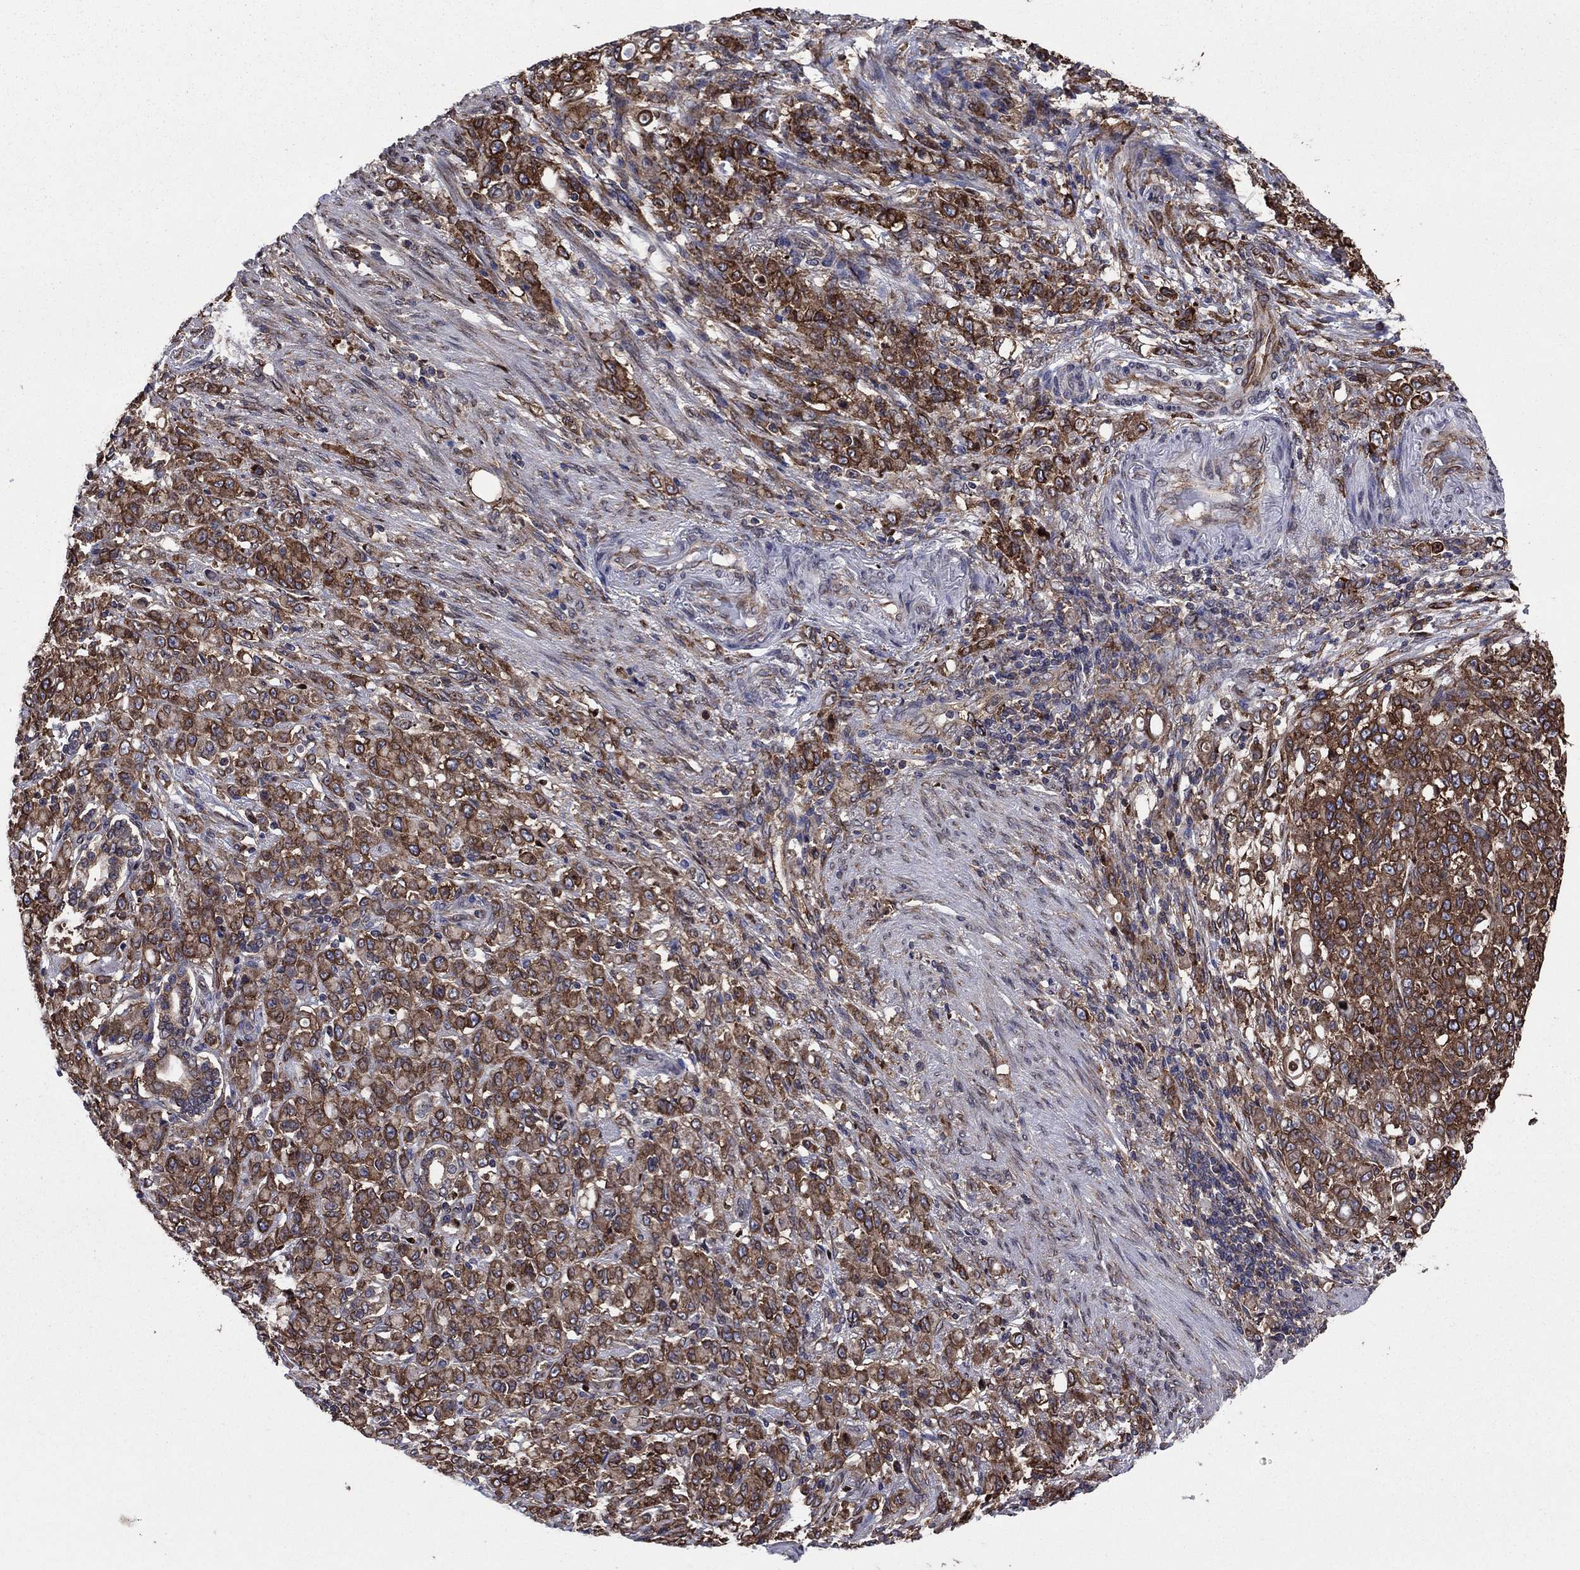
{"staining": {"intensity": "strong", "quantity": ">75%", "location": "cytoplasmic/membranous"}, "tissue": "stomach cancer", "cell_type": "Tumor cells", "image_type": "cancer", "snomed": [{"axis": "morphology", "description": "Normal tissue, NOS"}, {"axis": "morphology", "description": "Adenocarcinoma, NOS"}, {"axis": "topography", "description": "Stomach"}], "caption": "IHC image of stomach cancer stained for a protein (brown), which displays high levels of strong cytoplasmic/membranous staining in about >75% of tumor cells.", "gene": "YBX1", "patient": {"sex": "female", "age": 79}}